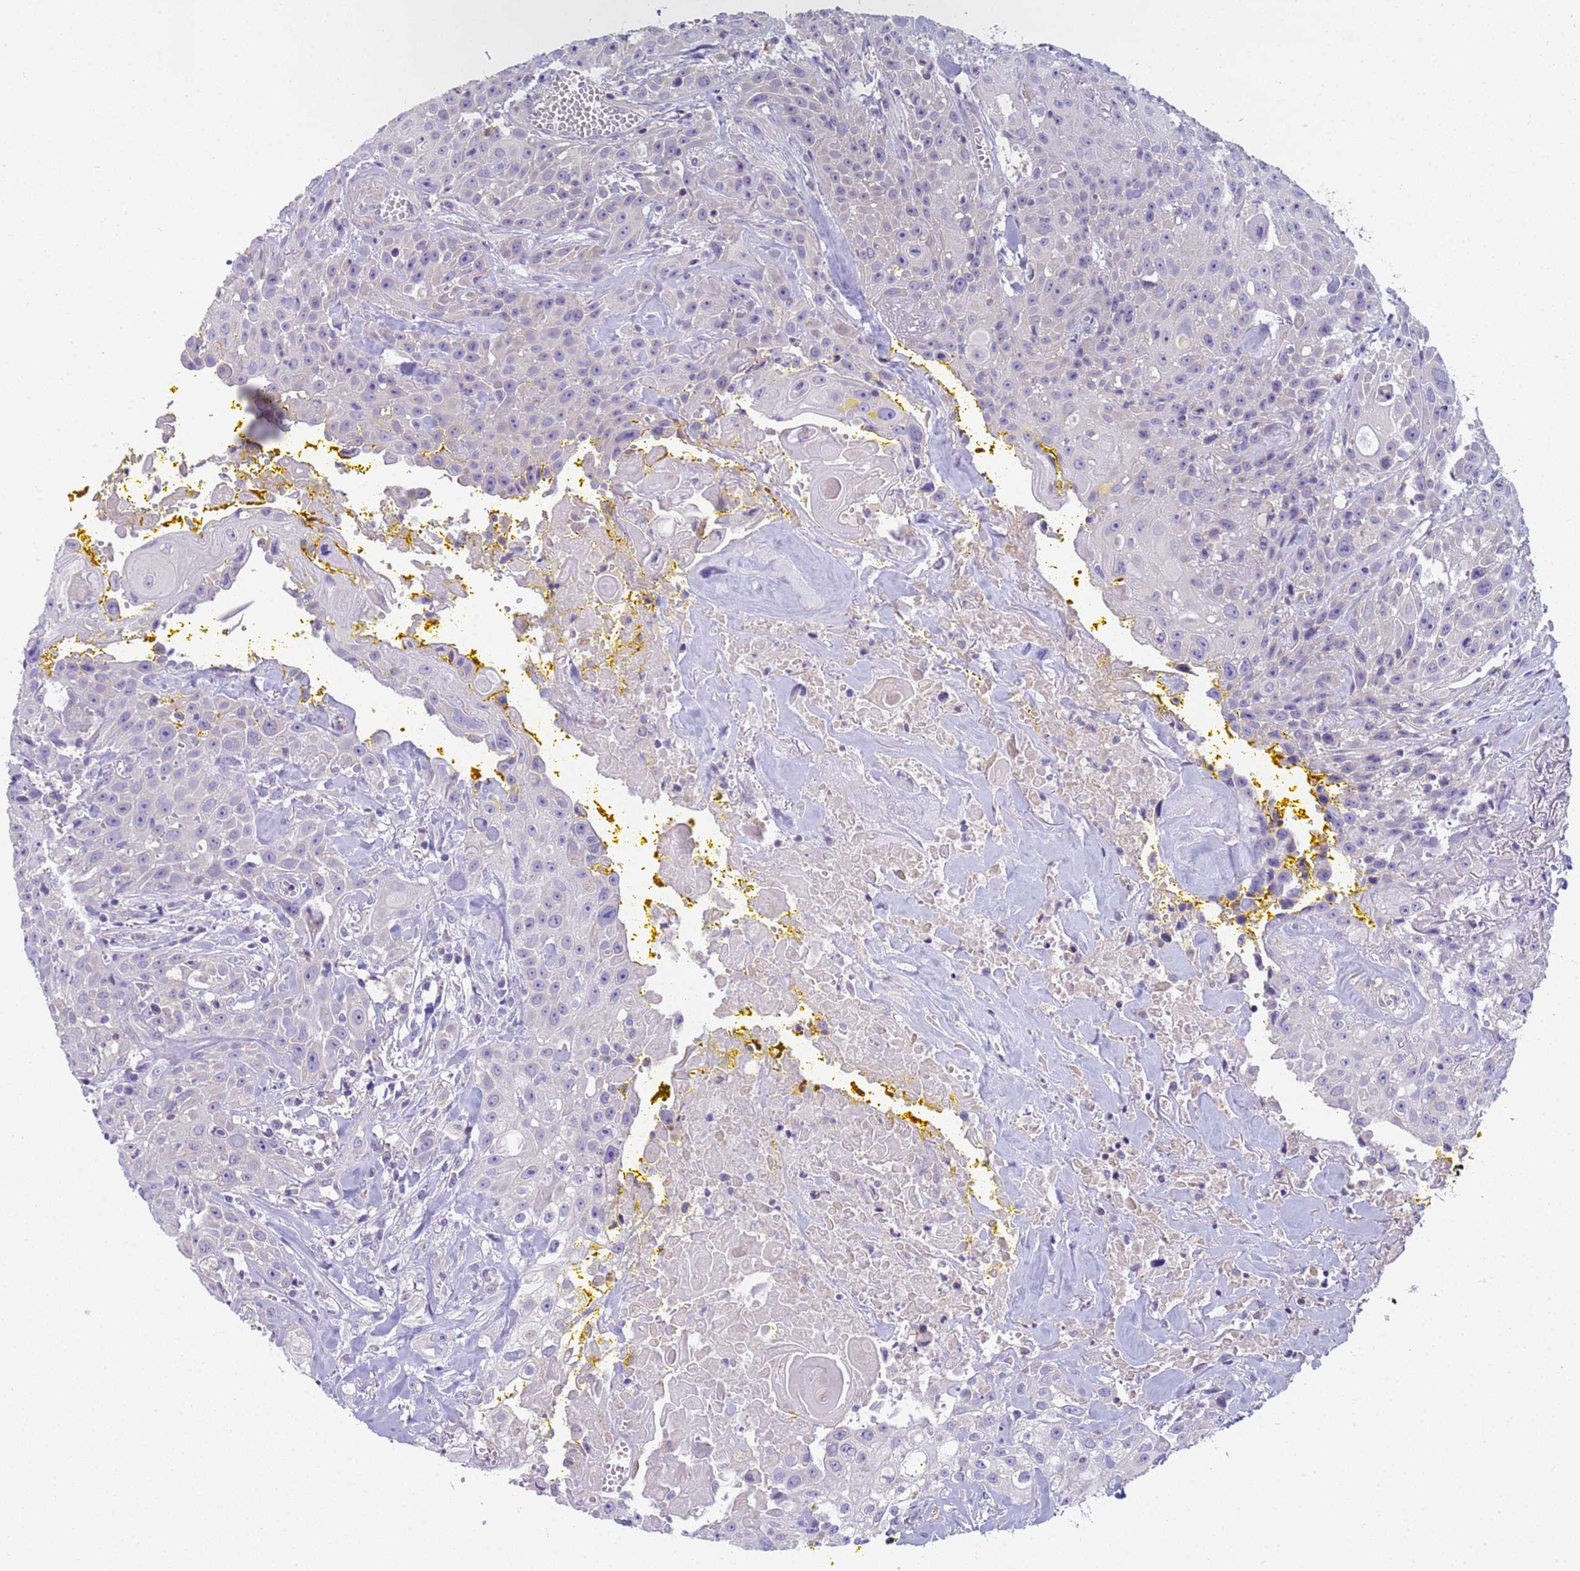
{"staining": {"intensity": "negative", "quantity": "none", "location": "none"}, "tissue": "head and neck cancer", "cell_type": "Tumor cells", "image_type": "cancer", "snomed": [{"axis": "morphology", "description": "Squamous cell carcinoma, NOS"}, {"axis": "topography", "description": "Oral tissue"}, {"axis": "topography", "description": "Head-Neck"}], "caption": "The immunohistochemistry image has no significant positivity in tumor cells of head and neck squamous cell carcinoma tissue.", "gene": "CR1", "patient": {"sex": "female", "age": 82}}